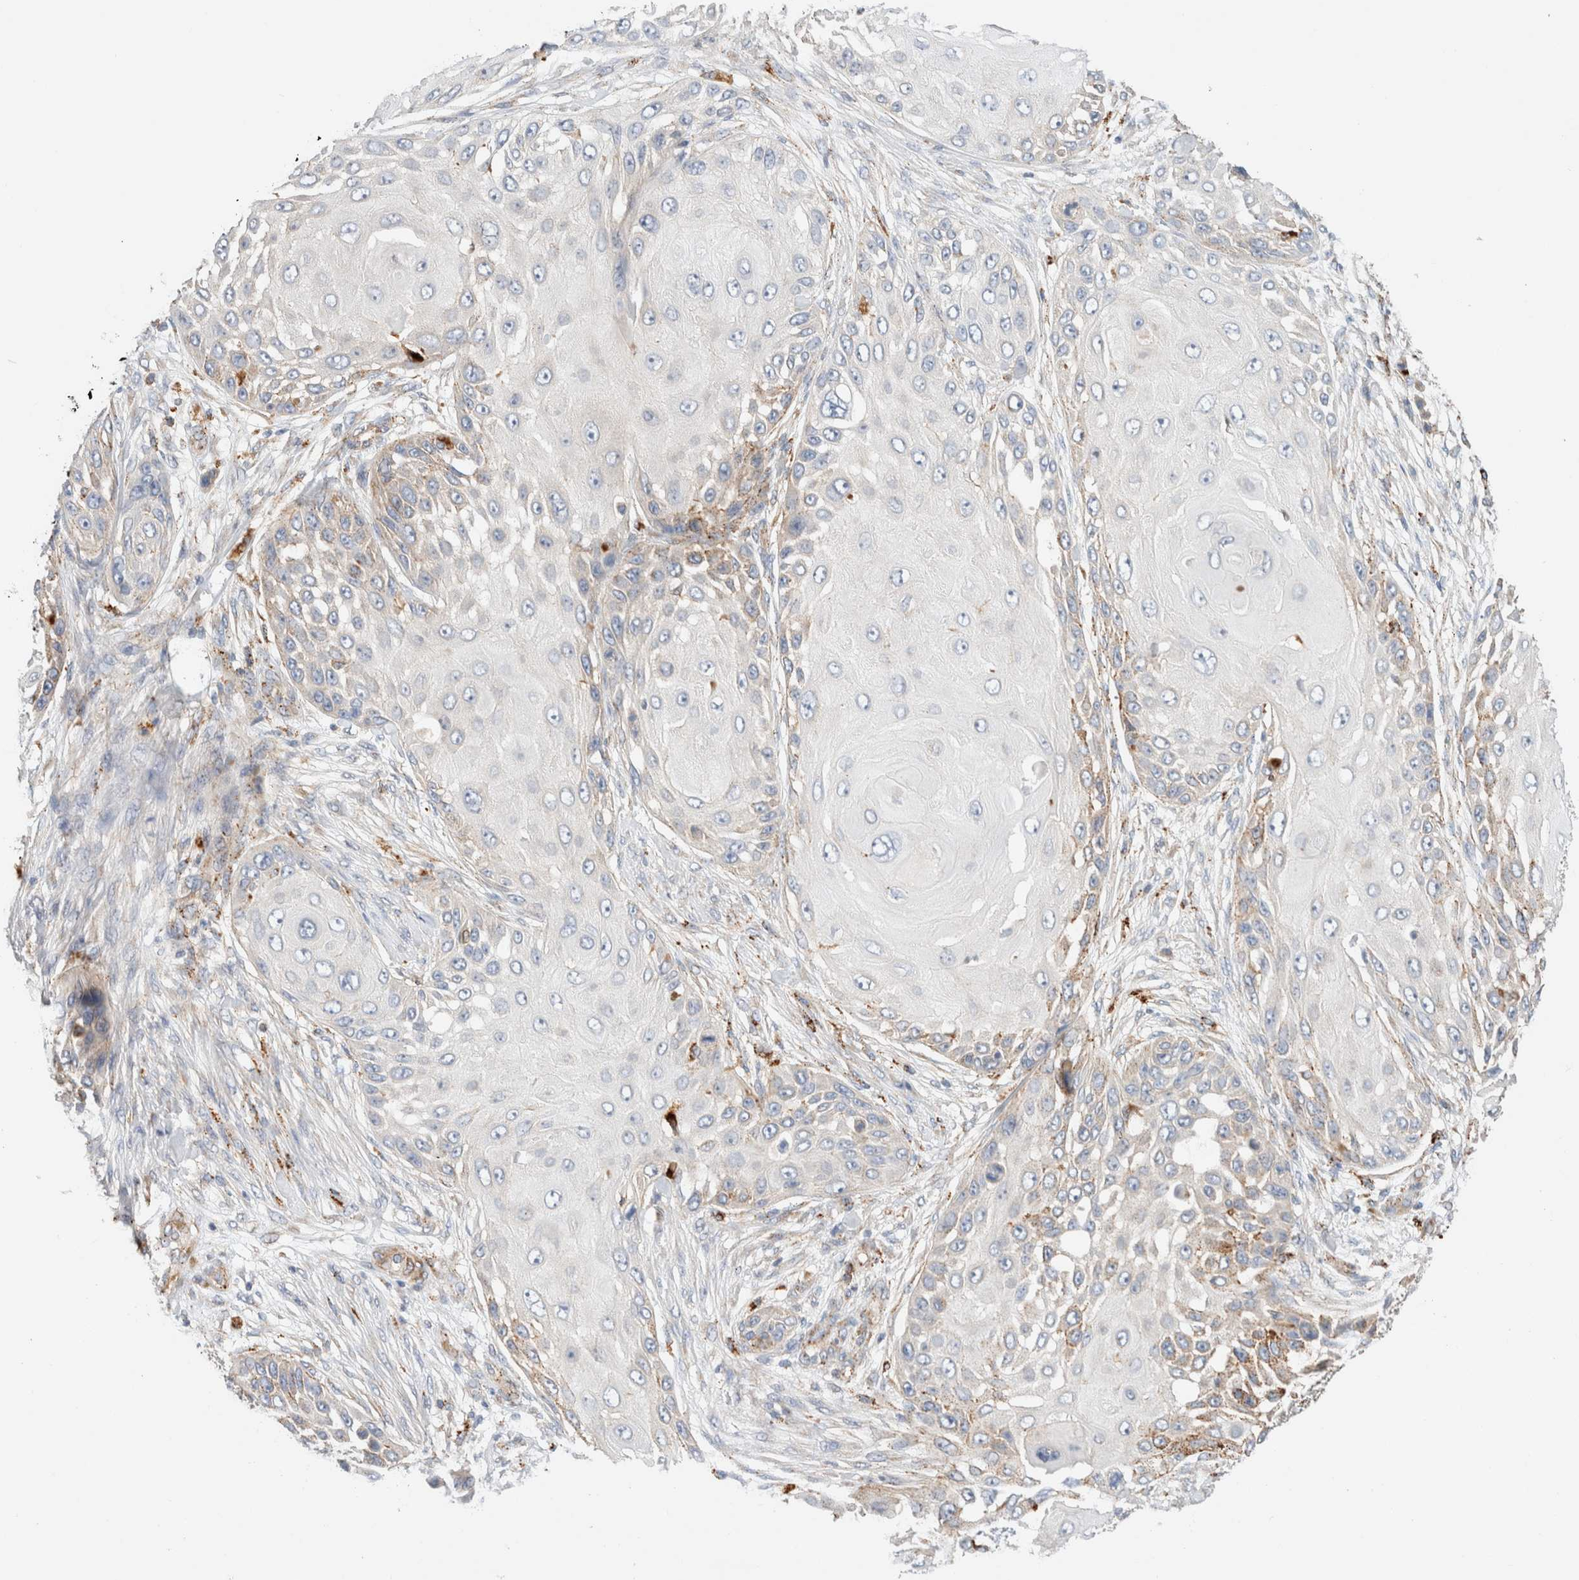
{"staining": {"intensity": "moderate", "quantity": "<25%", "location": "cytoplasmic/membranous"}, "tissue": "skin cancer", "cell_type": "Tumor cells", "image_type": "cancer", "snomed": [{"axis": "morphology", "description": "Squamous cell carcinoma, NOS"}, {"axis": "topography", "description": "Skin"}], "caption": "A low amount of moderate cytoplasmic/membranous staining is seen in about <25% of tumor cells in skin cancer (squamous cell carcinoma) tissue.", "gene": "RABEPK", "patient": {"sex": "female", "age": 44}}